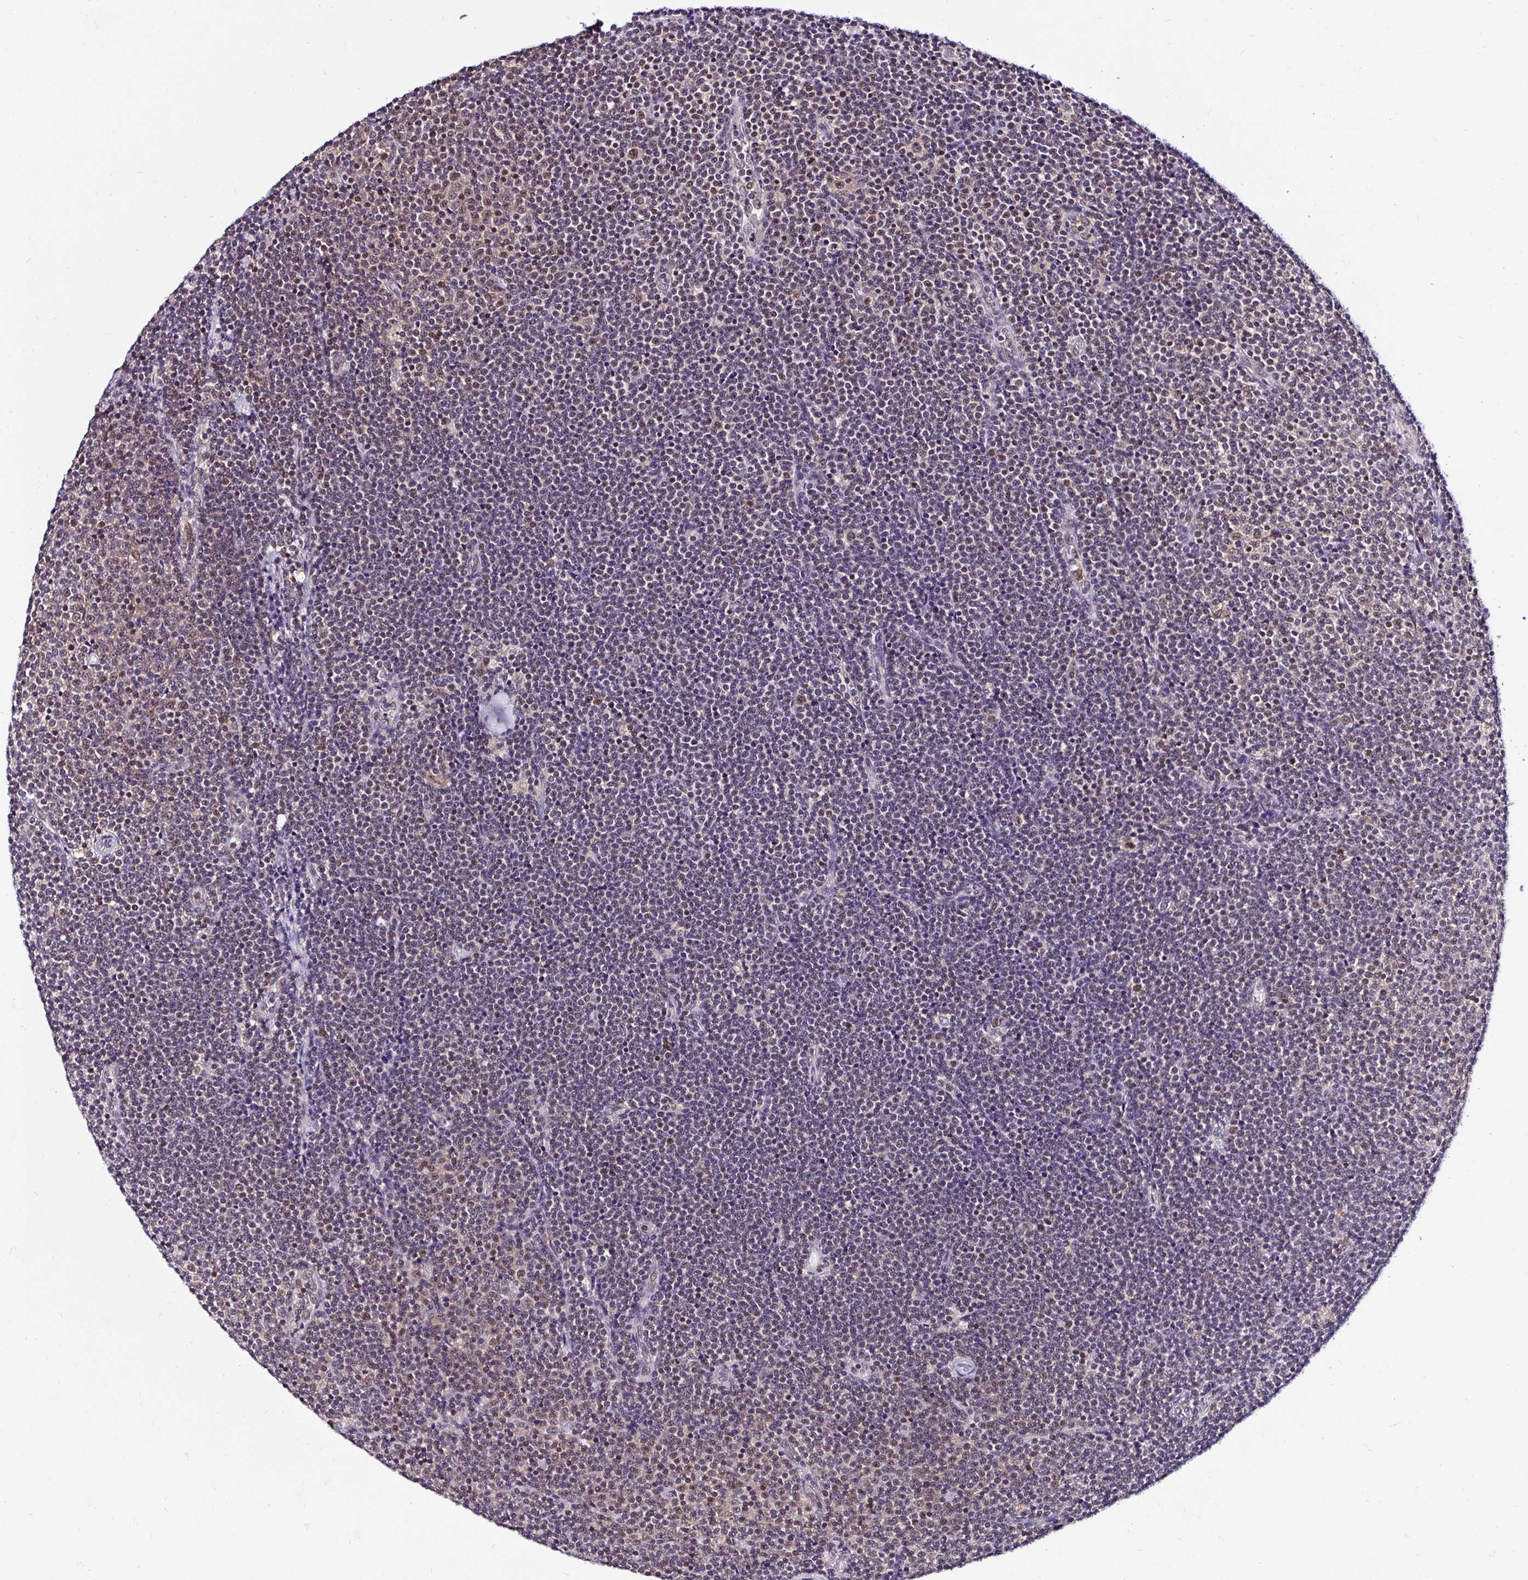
{"staining": {"intensity": "moderate", "quantity": "<25%", "location": "nuclear"}, "tissue": "lymphoma", "cell_type": "Tumor cells", "image_type": "cancer", "snomed": [{"axis": "morphology", "description": "Malignant lymphoma, non-Hodgkin's type, Low grade"}, {"axis": "topography", "description": "Lymph node"}], "caption": "The immunohistochemical stain labels moderate nuclear positivity in tumor cells of lymphoma tissue.", "gene": "PIN4", "patient": {"sex": "male", "age": 48}}